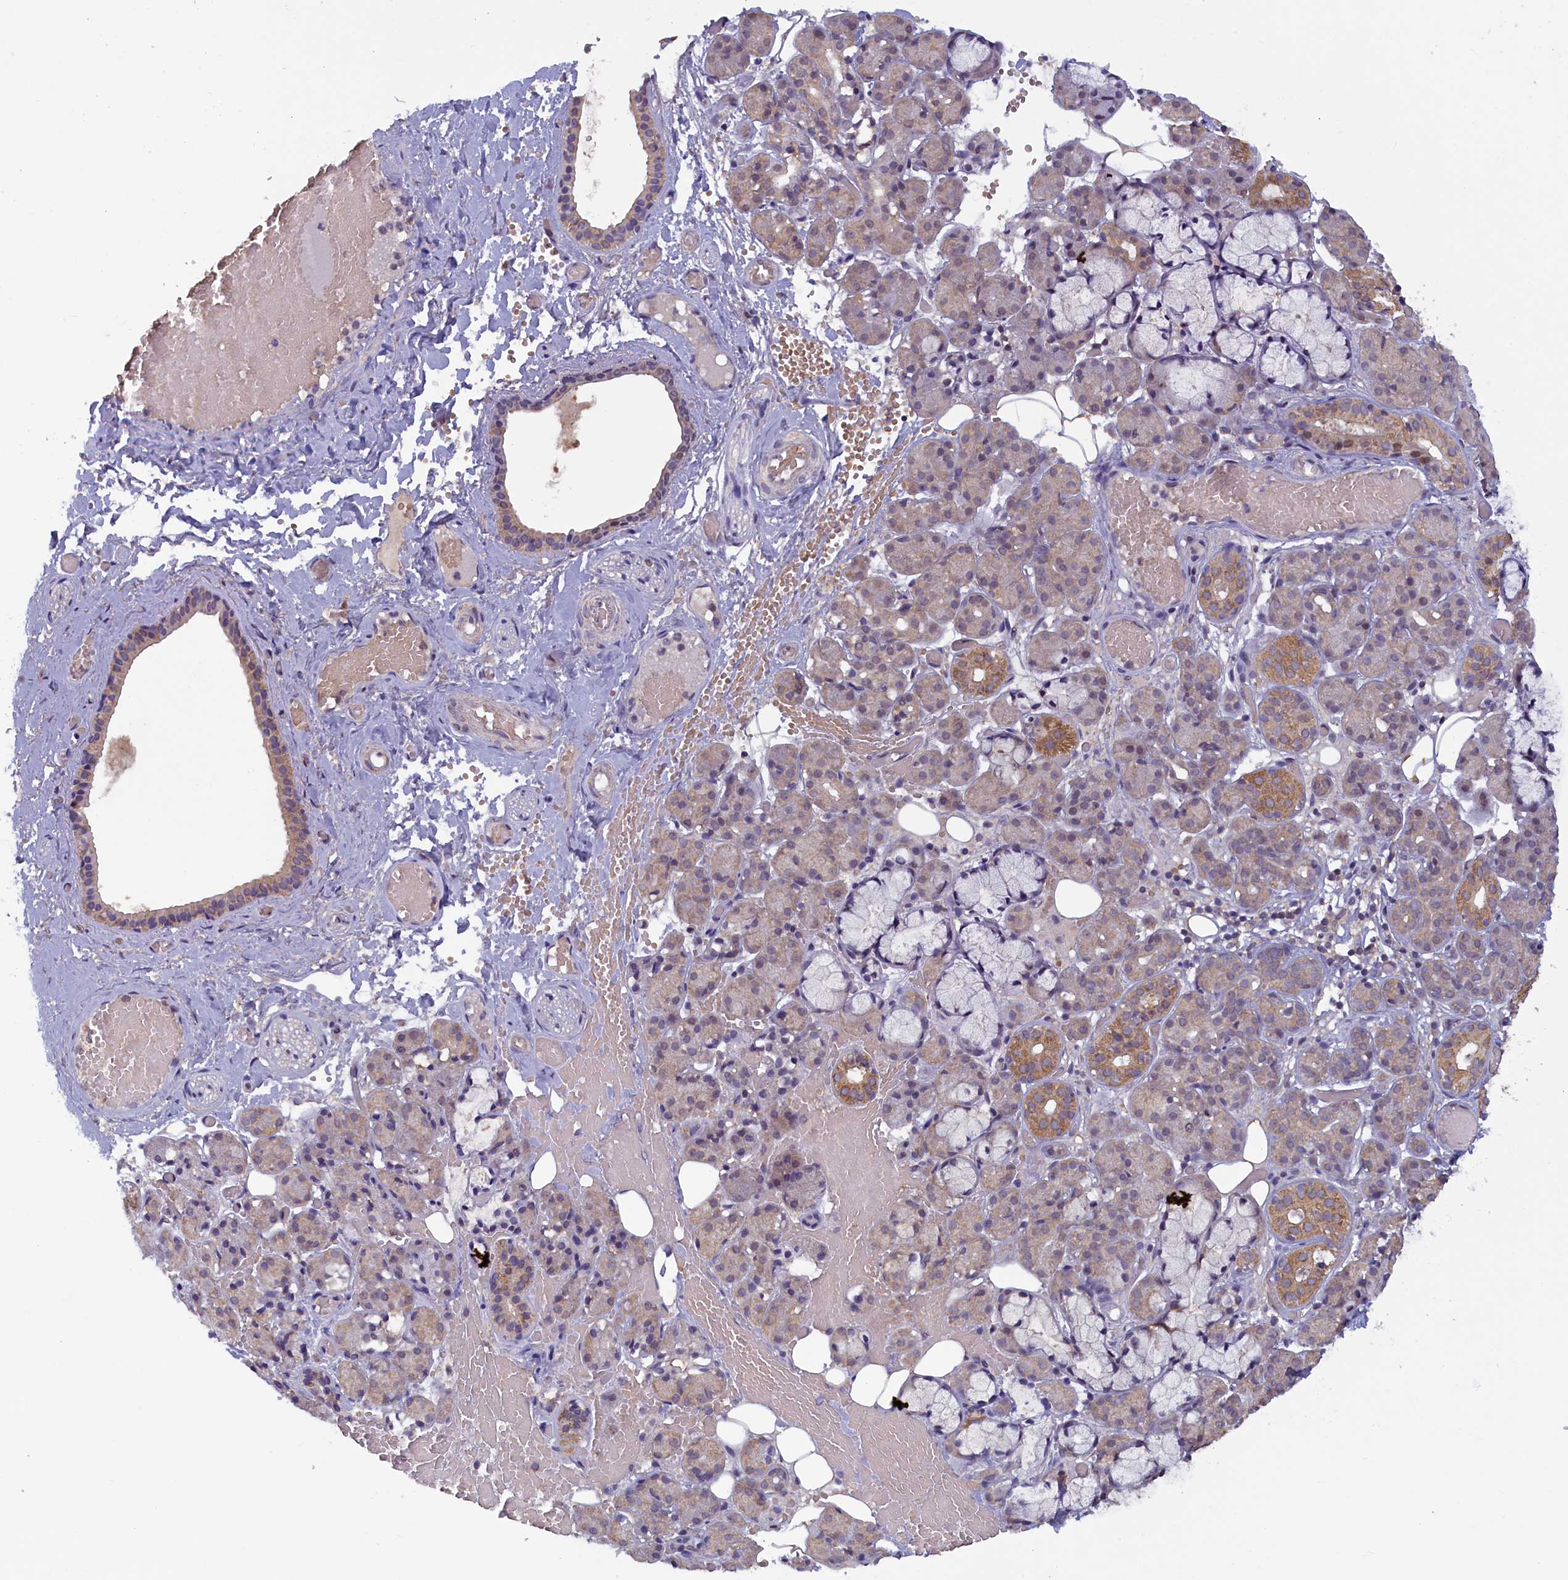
{"staining": {"intensity": "moderate", "quantity": "<25%", "location": "cytoplasmic/membranous"}, "tissue": "salivary gland", "cell_type": "Glandular cells", "image_type": "normal", "snomed": [{"axis": "morphology", "description": "Normal tissue, NOS"}, {"axis": "topography", "description": "Salivary gland"}], "caption": "Protein staining by IHC demonstrates moderate cytoplasmic/membranous staining in approximately <25% of glandular cells in normal salivary gland. (DAB IHC with brightfield microscopy, high magnification).", "gene": "NUBP1", "patient": {"sex": "male", "age": 63}}